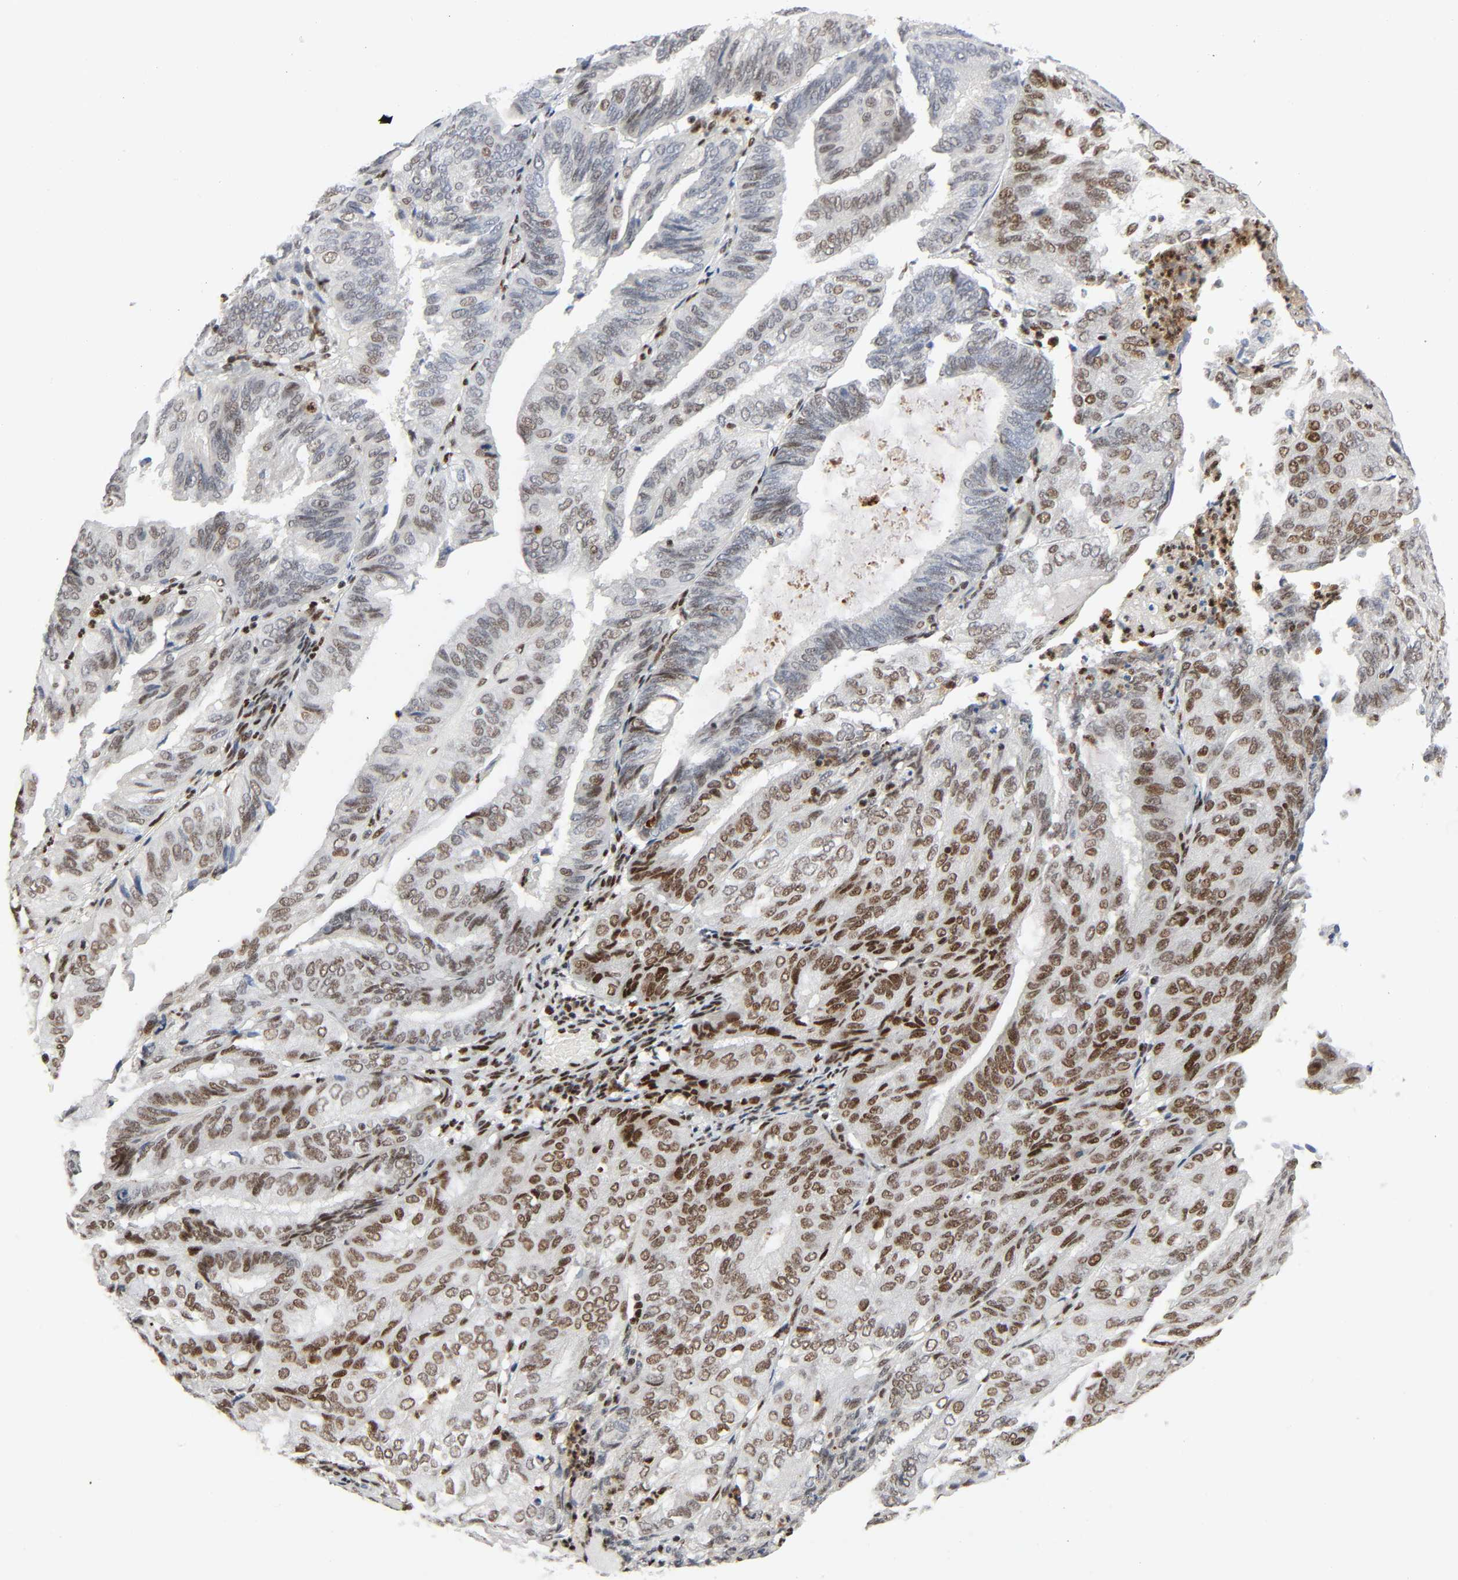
{"staining": {"intensity": "moderate", "quantity": ">75%", "location": "nuclear"}, "tissue": "endometrial cancer", "cell_type": "Tumor cells", "image_type": "cancer", "snomed": [{"axis": "morphology", "description": "Adenocarcinoma, NOS"}, {"axis": "topography", "description": "Endometrium"}], "caption": "About >75% of tumor cells in adenocarcinoma (endometrial) show moderate nuclear protein staining as visualized by brown immunohistochemical staining.", "gene": "CREBBP", "patient": {"sex": "female", "age": 66}}